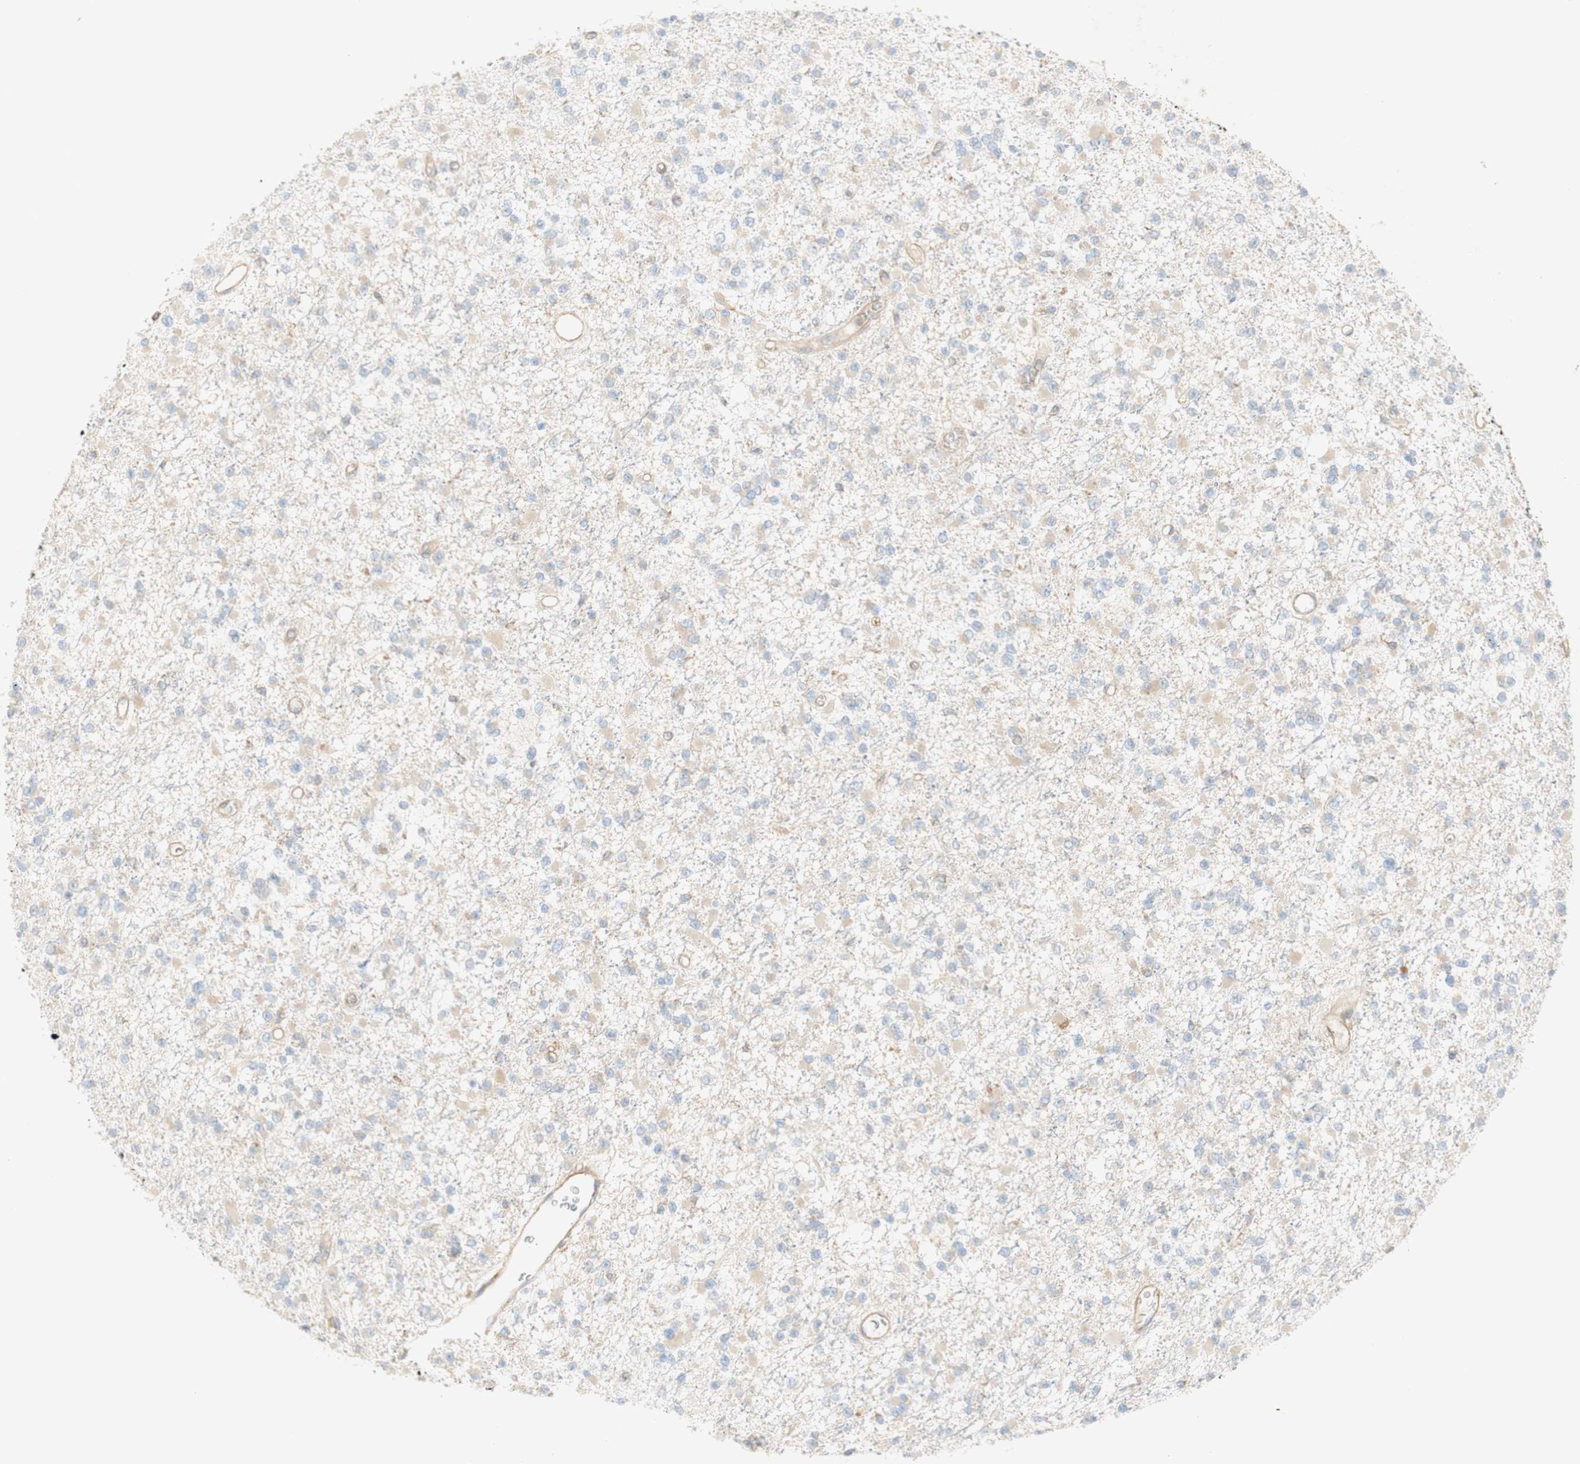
{"staining": {"intensity": "weak", "quantity": ">75%", "location": "cytoplasmic/membranous"}, "tissue": "glioma", "cell_type": "Tumor cells", "image_type": "cancer", "snomed": [{"axis": "morphology", "description": "Glioma, malignant, Low grade"}, {"axis": "topography", "description": "Brain"}], "caption": "This photomicrograph demonstrates immunohistochemistry (IHC) staining of glioma, with low weak cytoplasmic/membranous staining in about >75% of tumor cells.", "gene": "IKBKG", "patient": {"sex": "female", "age": 22}}